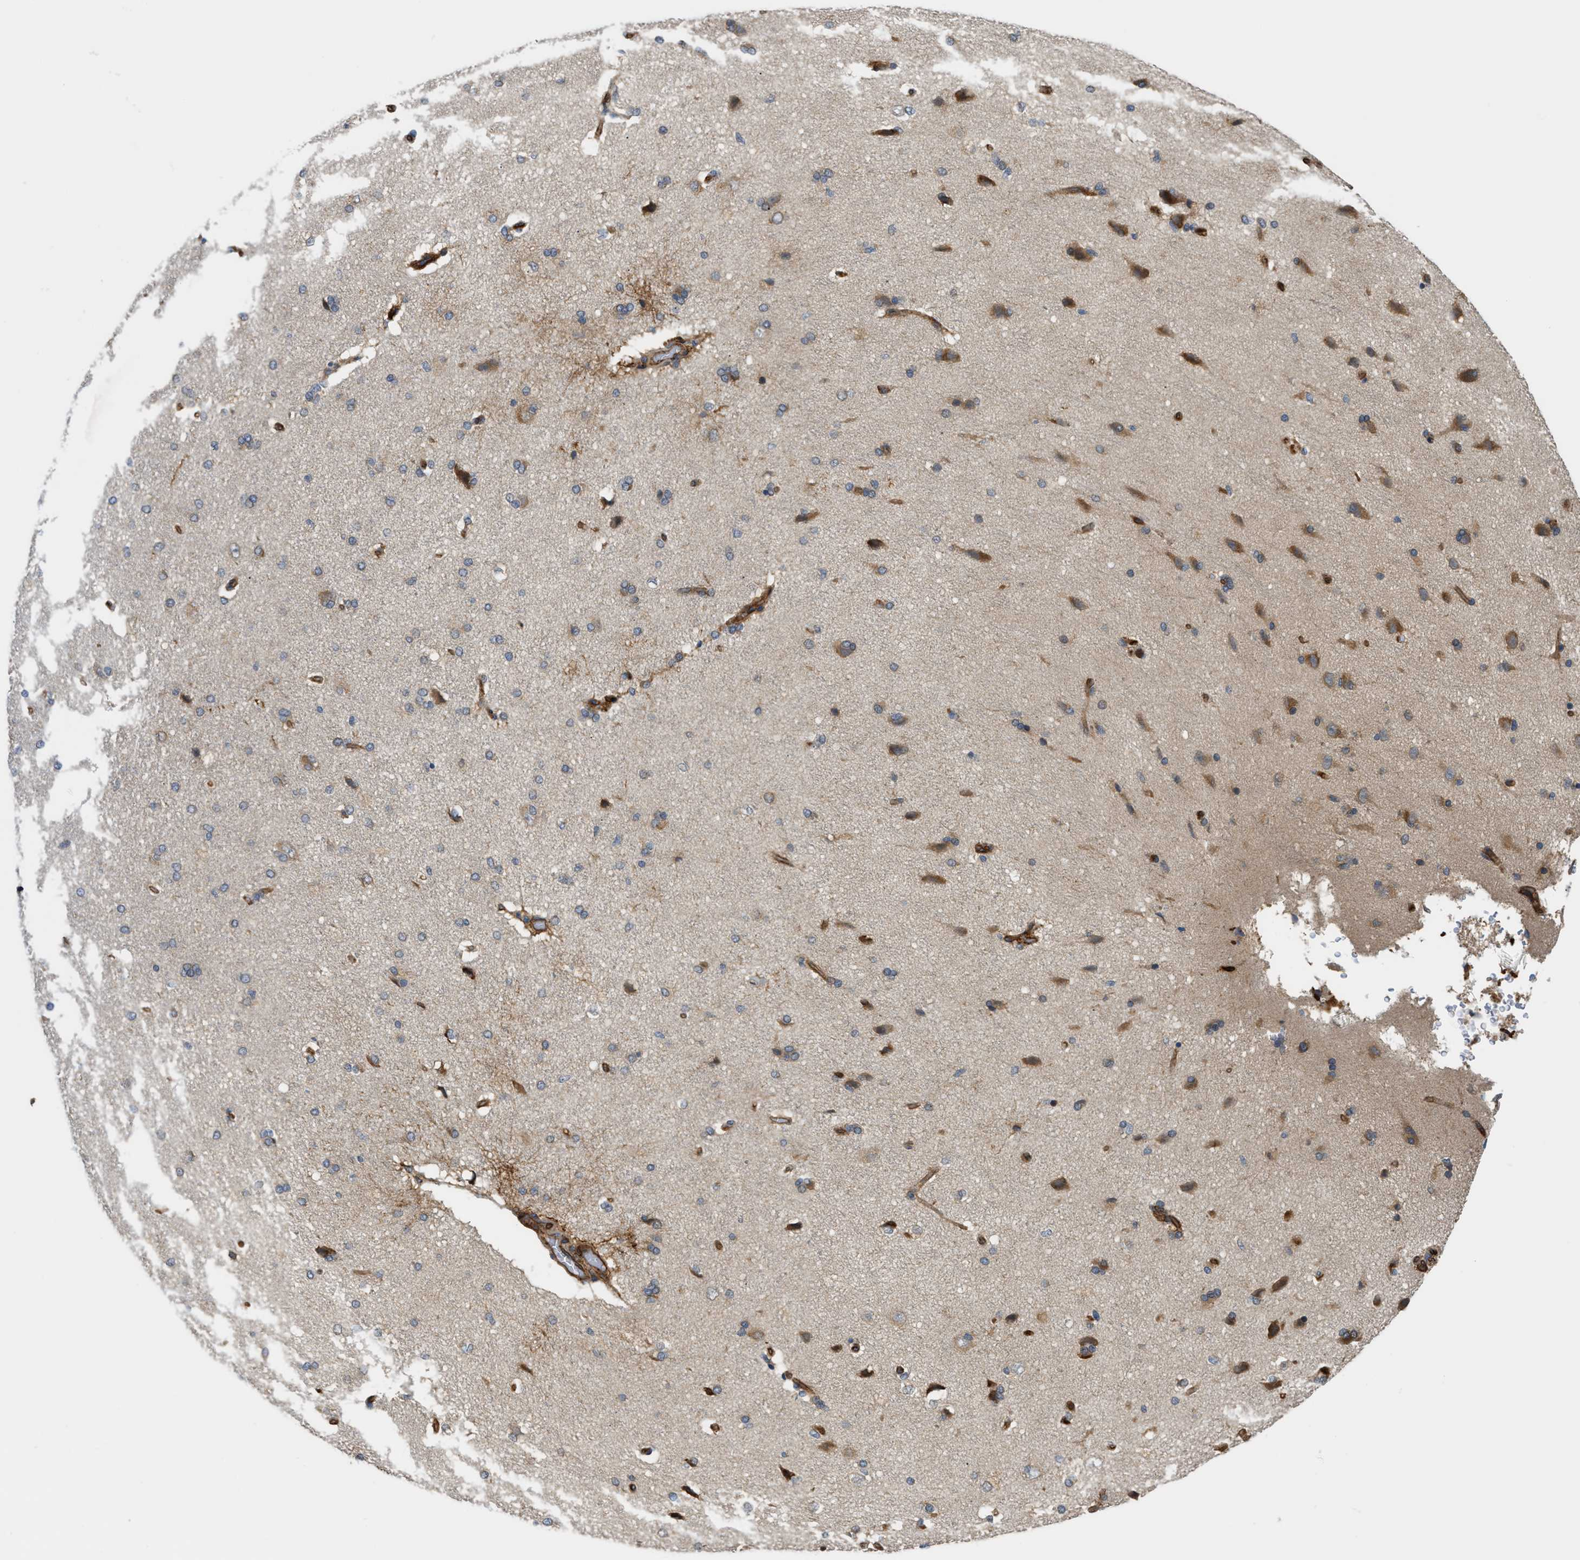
{"staining": {"intensity": "moderate", "quantity": ">75%", "location": "cytoplasmic/membranous"}, "tissue": "cerebral cortex", "cell_type": "Endothelial cells", "image_type": "normal", "snomed": [{"axis": "morphology", "description": "Normal tissue, NOS"}, {"axis": "topography", "description": "Cerebral cortex"}], "caption": "Protein staining by immunohistochemistry shows moderate cytoplasmic/membranous expression in about >75% of endothelial cells in benign cerebral cortex.", "gene": "DDHD2", "patient": {"sex": "male", "age": 62}}